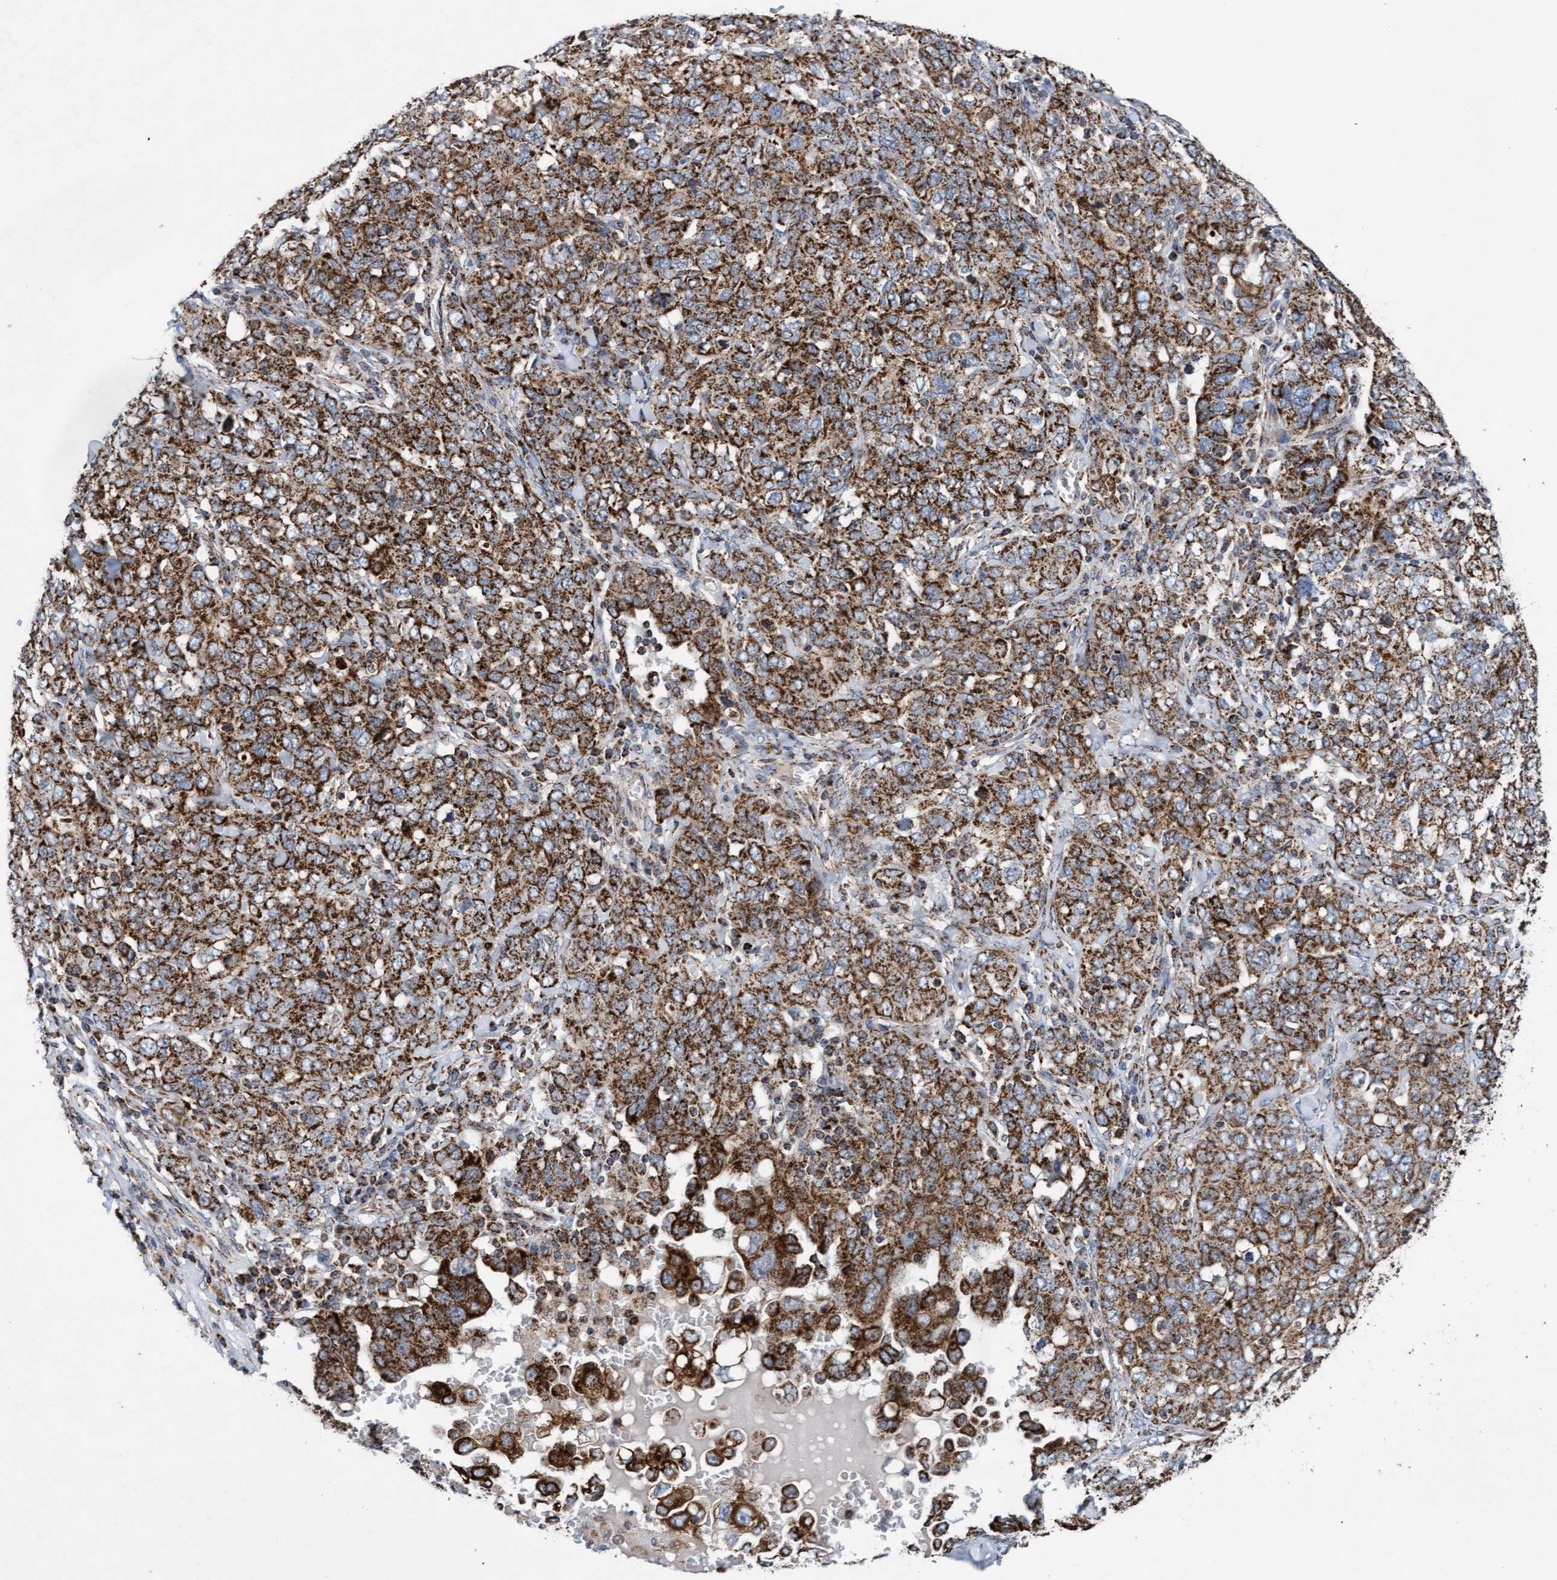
{"staining": {"intensity": "moderate", "quantity": ">75%", "location": "cytoplasmic/membranous"}, "tissue": "ovarian cancer", "cell_type": "Tumor cells", "image_type": "cancer", "snomed": [{"axis": "morphology", "description": "Carcinoma, endometroid"}, {"axis": "topography", "description": "Ovary"}], "caption": "Human ovarian cancer (endometroid carcinoma) stained for a protein (brown) shows moderate cytoplasmic/membranous positive expression in approximately >75% of tumor cells.", "gene": "MRPL38", "patient": {"sex": "female", "age": 62}}